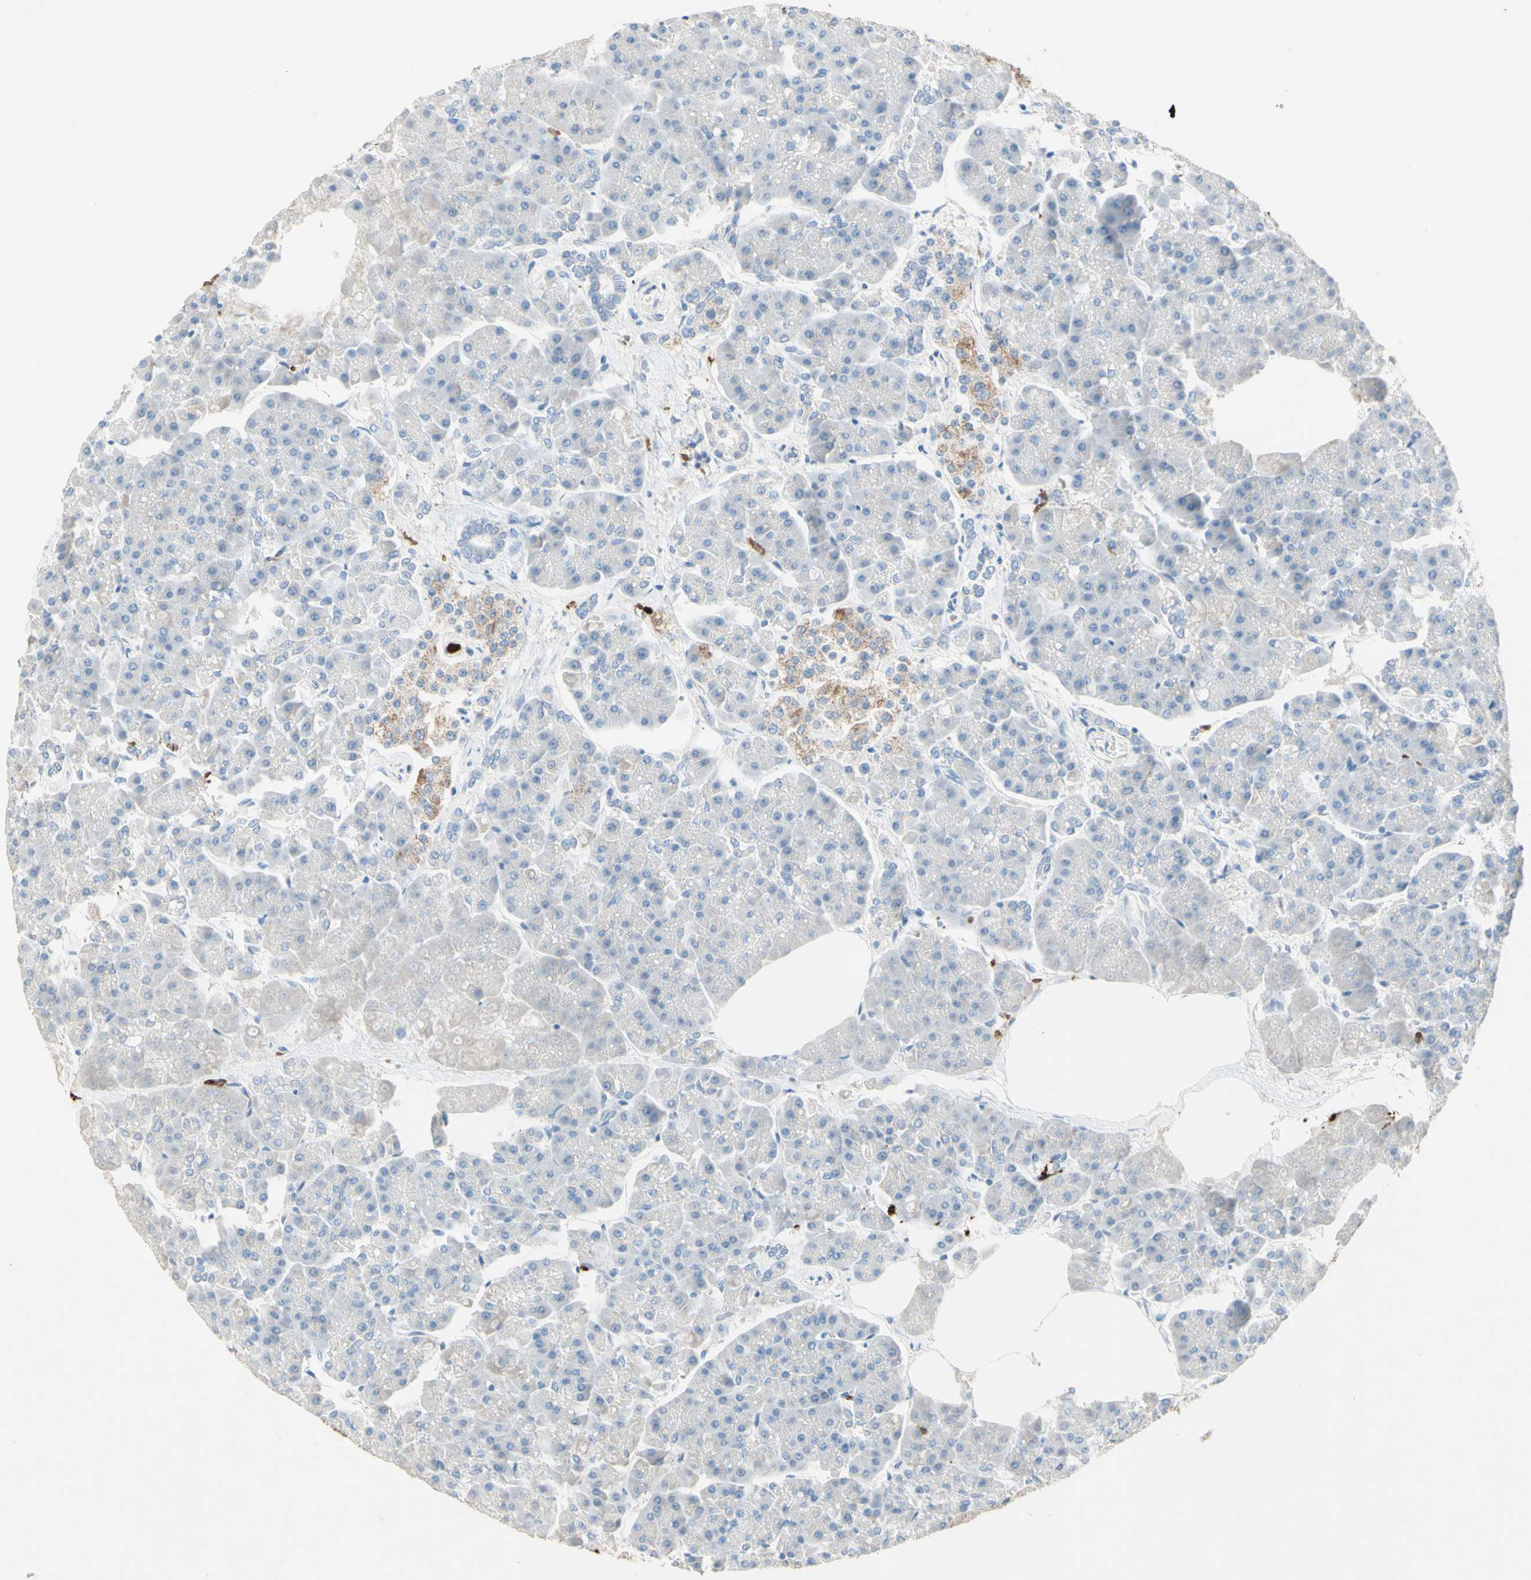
{"staining": {"intensity": "negative", "quantity": "none", "location": "none"}, "tissue": "pancreas", "cell_type": "Exocrine glandular cells", "image_type": "normal", "snomed": [{"axis": "morphology", "description": "Normal tissue, NOS"}, {"axis": "topography", "description": "Pancreas"}], "caption": "Micrograph shows no protein staining in exocrine glandular cells of benign pancreas. (Brightfield microscopy of DAB immunohistochemistry at high magnification).", "gene": "NFKBIZ", "patient": {"sex": "female", "age": 70}}